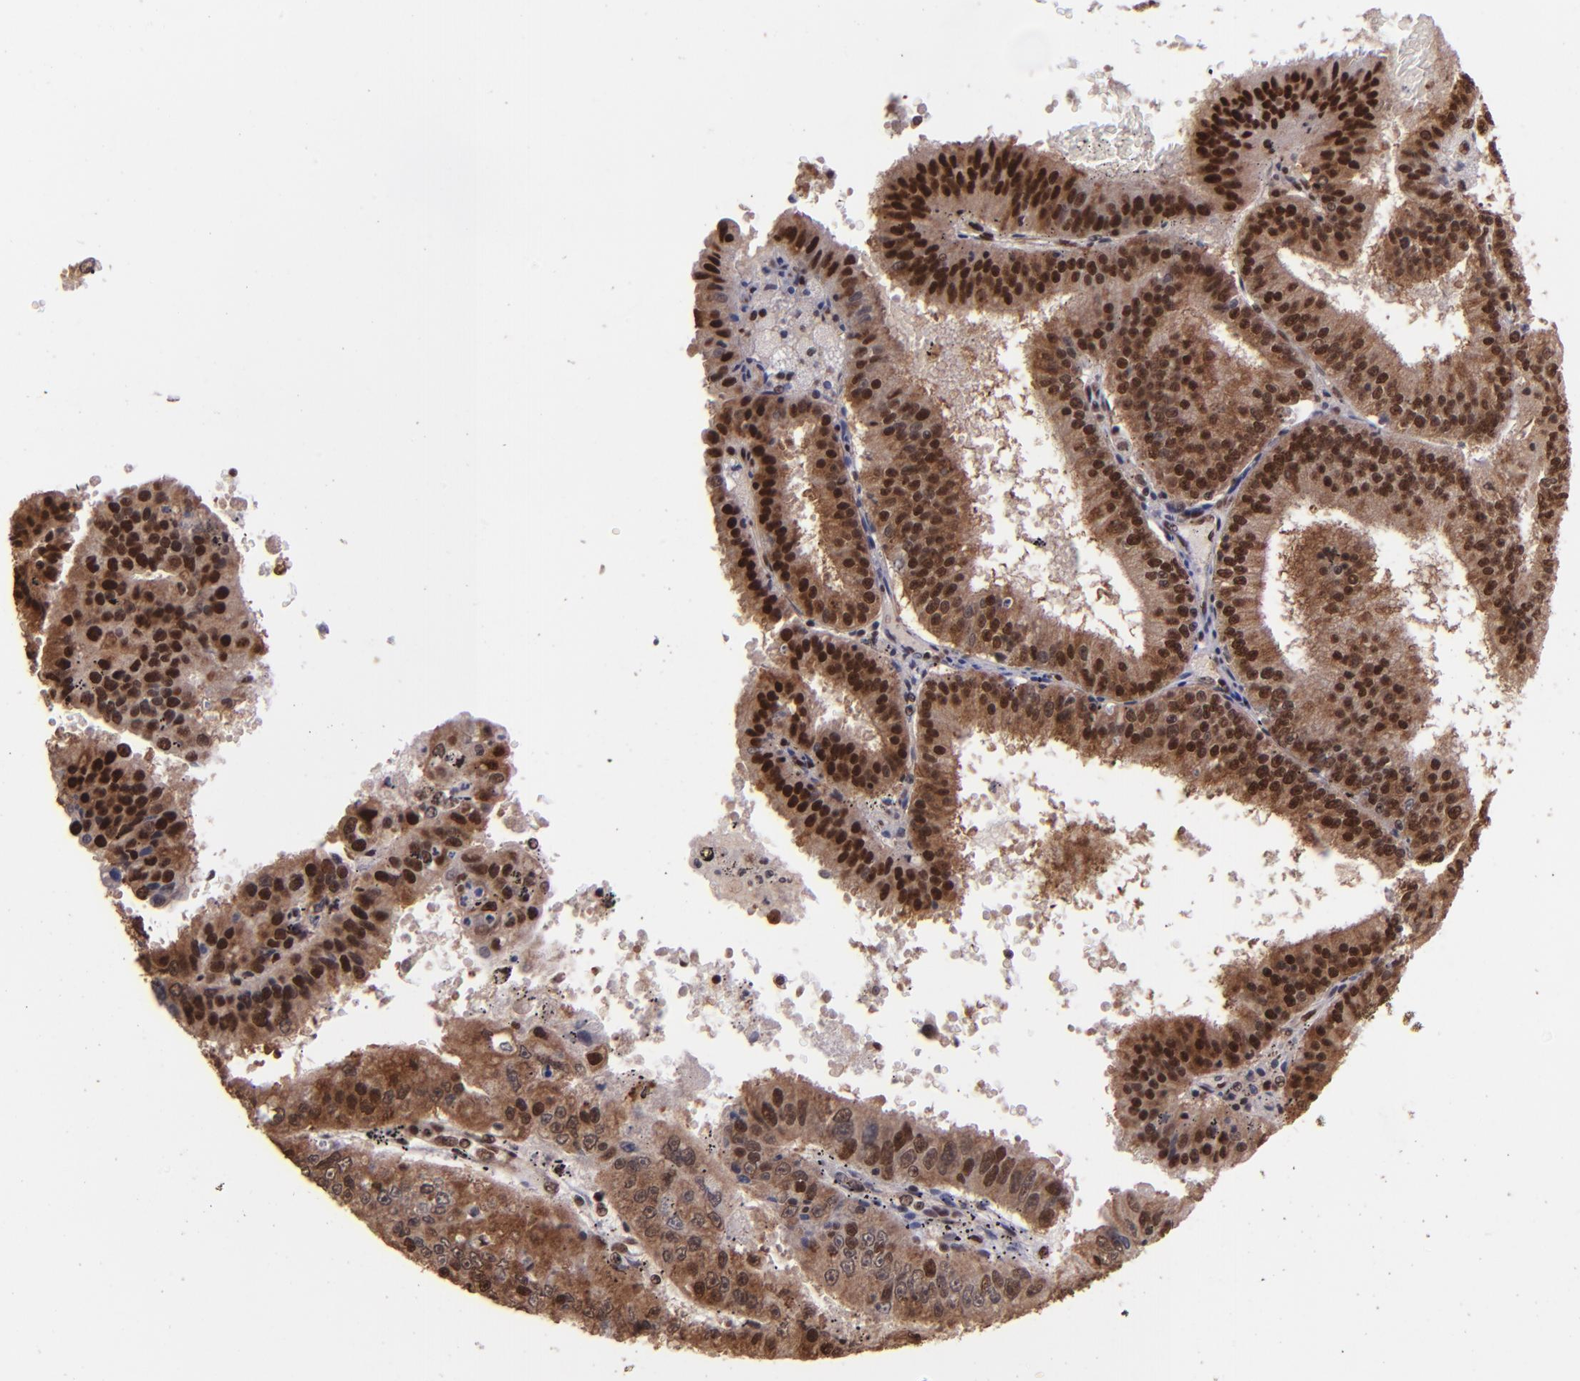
{"staining": {"intensity": "strong", "quantity": ">75%", "location": "cytoplasmic/membranous,nuclear"}, "tissue": "endometrial cancer", "cell_type": "Tumor cells", "image_type": "cancer", "snomed": [{"axis": "morphology", "description": "Adenocarcinoma, NOS"}, {"axis": "topography", "description": "Endometrium"}], "caption": "High-power microscopy captured an IHC photomicrograph of adenocarcinoma (endometrial), revealing strong cytoplasmic/membranous and nuclear expression in approximately >75% of tumor cells. (brown staining indicates protein expression, while blue staining denotes nuclei).", "gene": "PQBP1", "patient": {"sex": "female", "age": 66}}